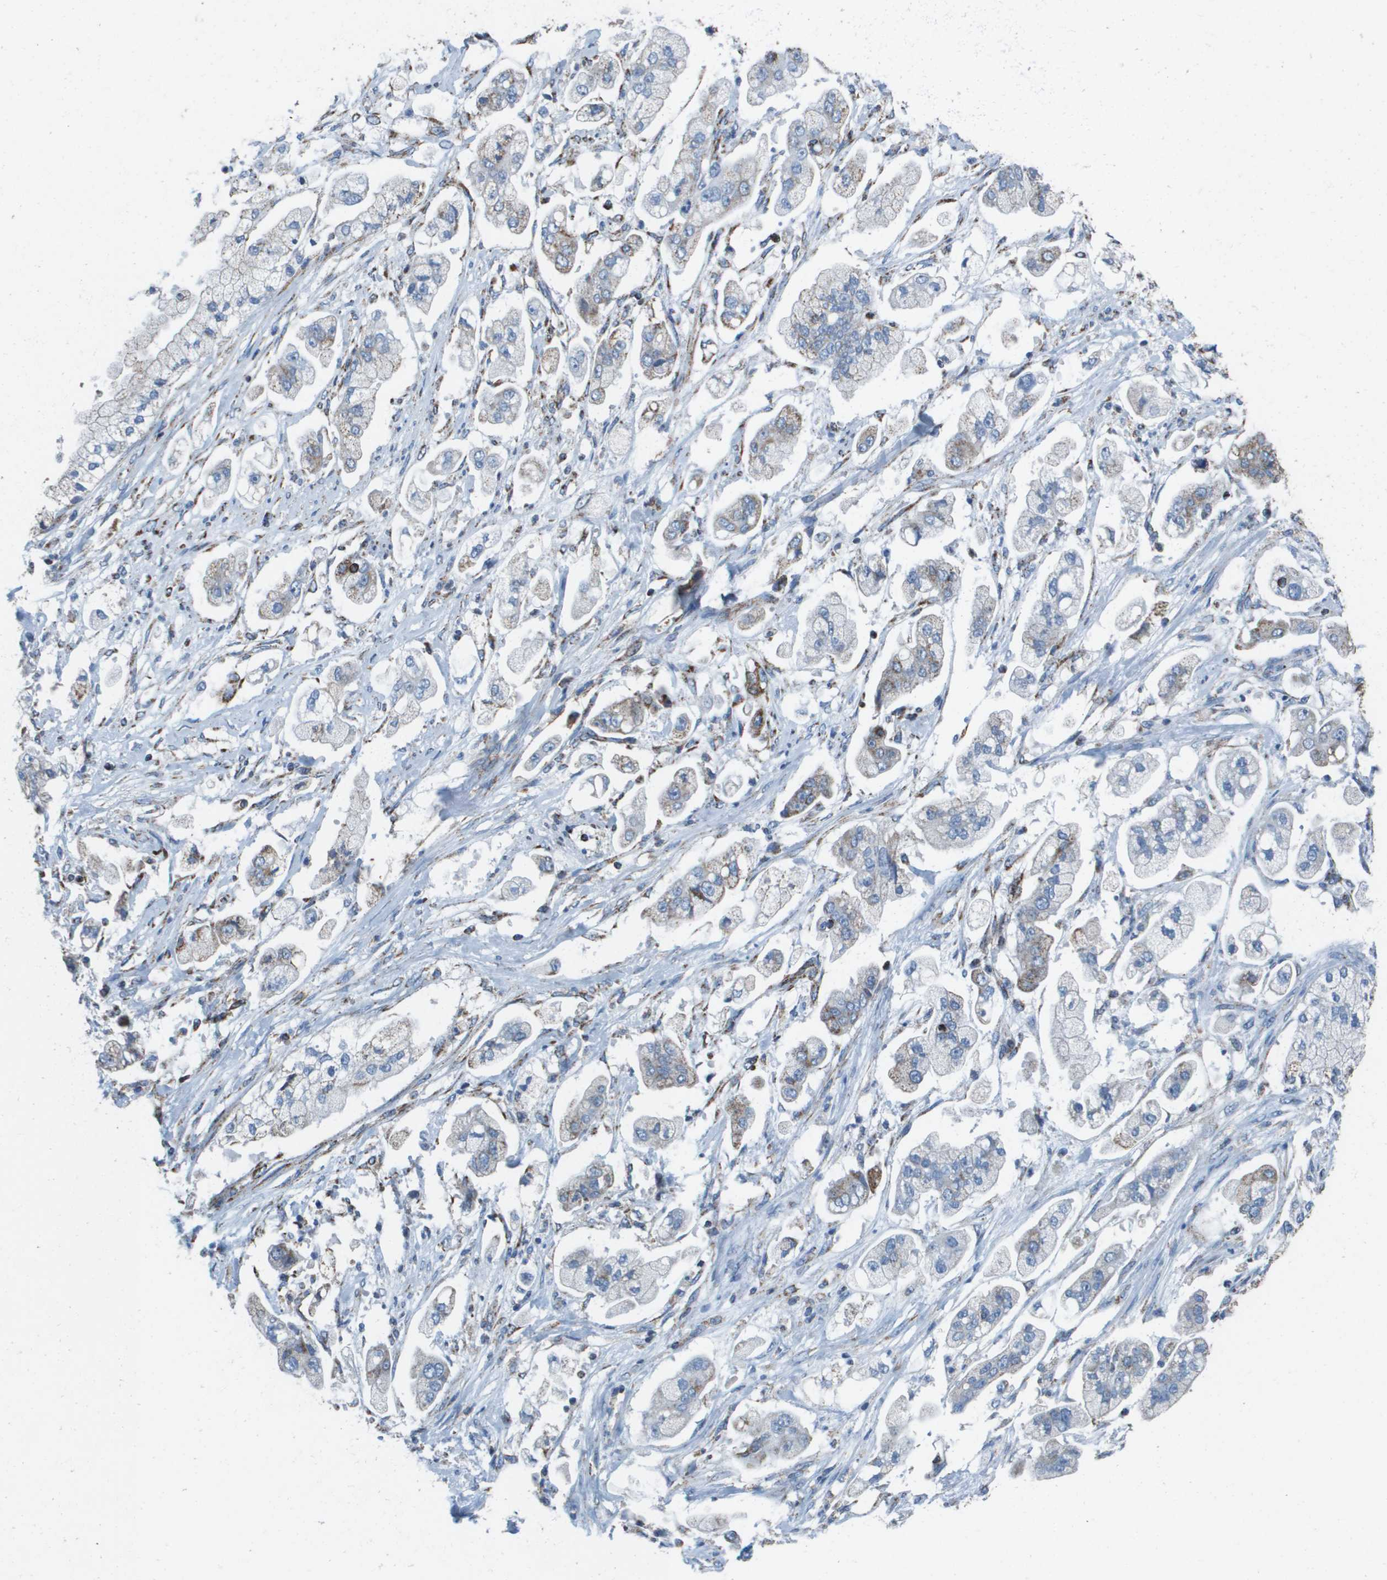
{"staining": {"intensity": "weak", "quantity": "<25%", "location": "cytoplasmic/membranous"}, "tissue": "stomach cancer", "cell_type": "Tumor cells", "image_type": "cancer", "snomed": [{"axis": "morphology", "description": "Adenocarcinoma, NOS"}, {"axis": "topography", "description": "Stomach"}], "caption": "The image reveals no staining of tumor cells in stomach adenocarcinoma.", "gene": "ATP5F1B", "patient": {"sex": "male", "age": 62}}